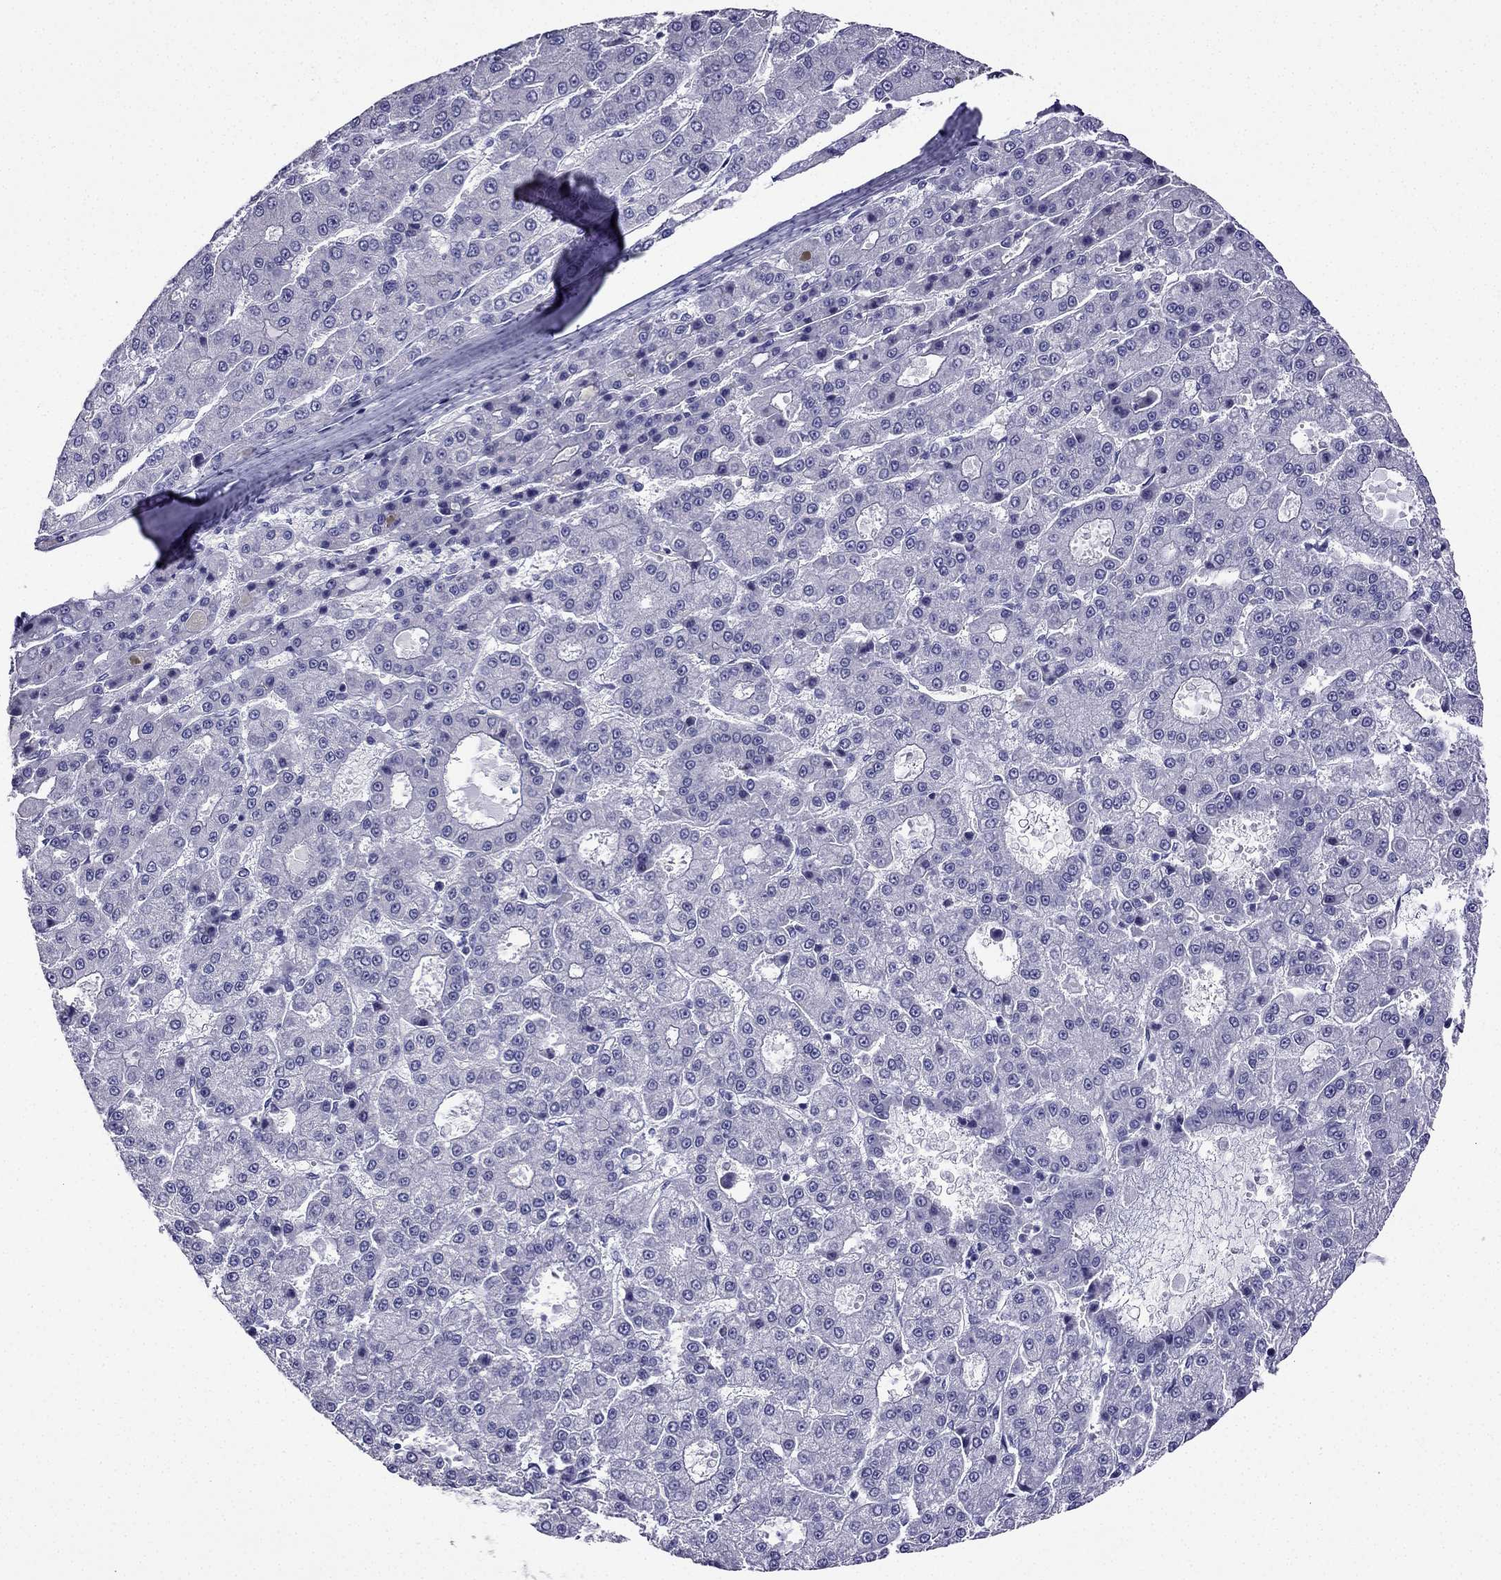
{"staining": {"intensity": "negative", "quantity": "none", "location": "none"}, "tissue": "liver cancer", "cell_type": "Tumor cells", "image_type": "cancer", "snomed": [{"axis": "morphology", "description": "Carcinoma, Hepatocellular, NOS"}, {"axis": "topography", "description": "Liver"}], "caption": "Tumor cells are negative for protein expression in human liver hepatocellular carcinoma. Nuclei are stained in blue.", "gene": "KCNJ10", "patient": {"sex": "male", "age": 70}}